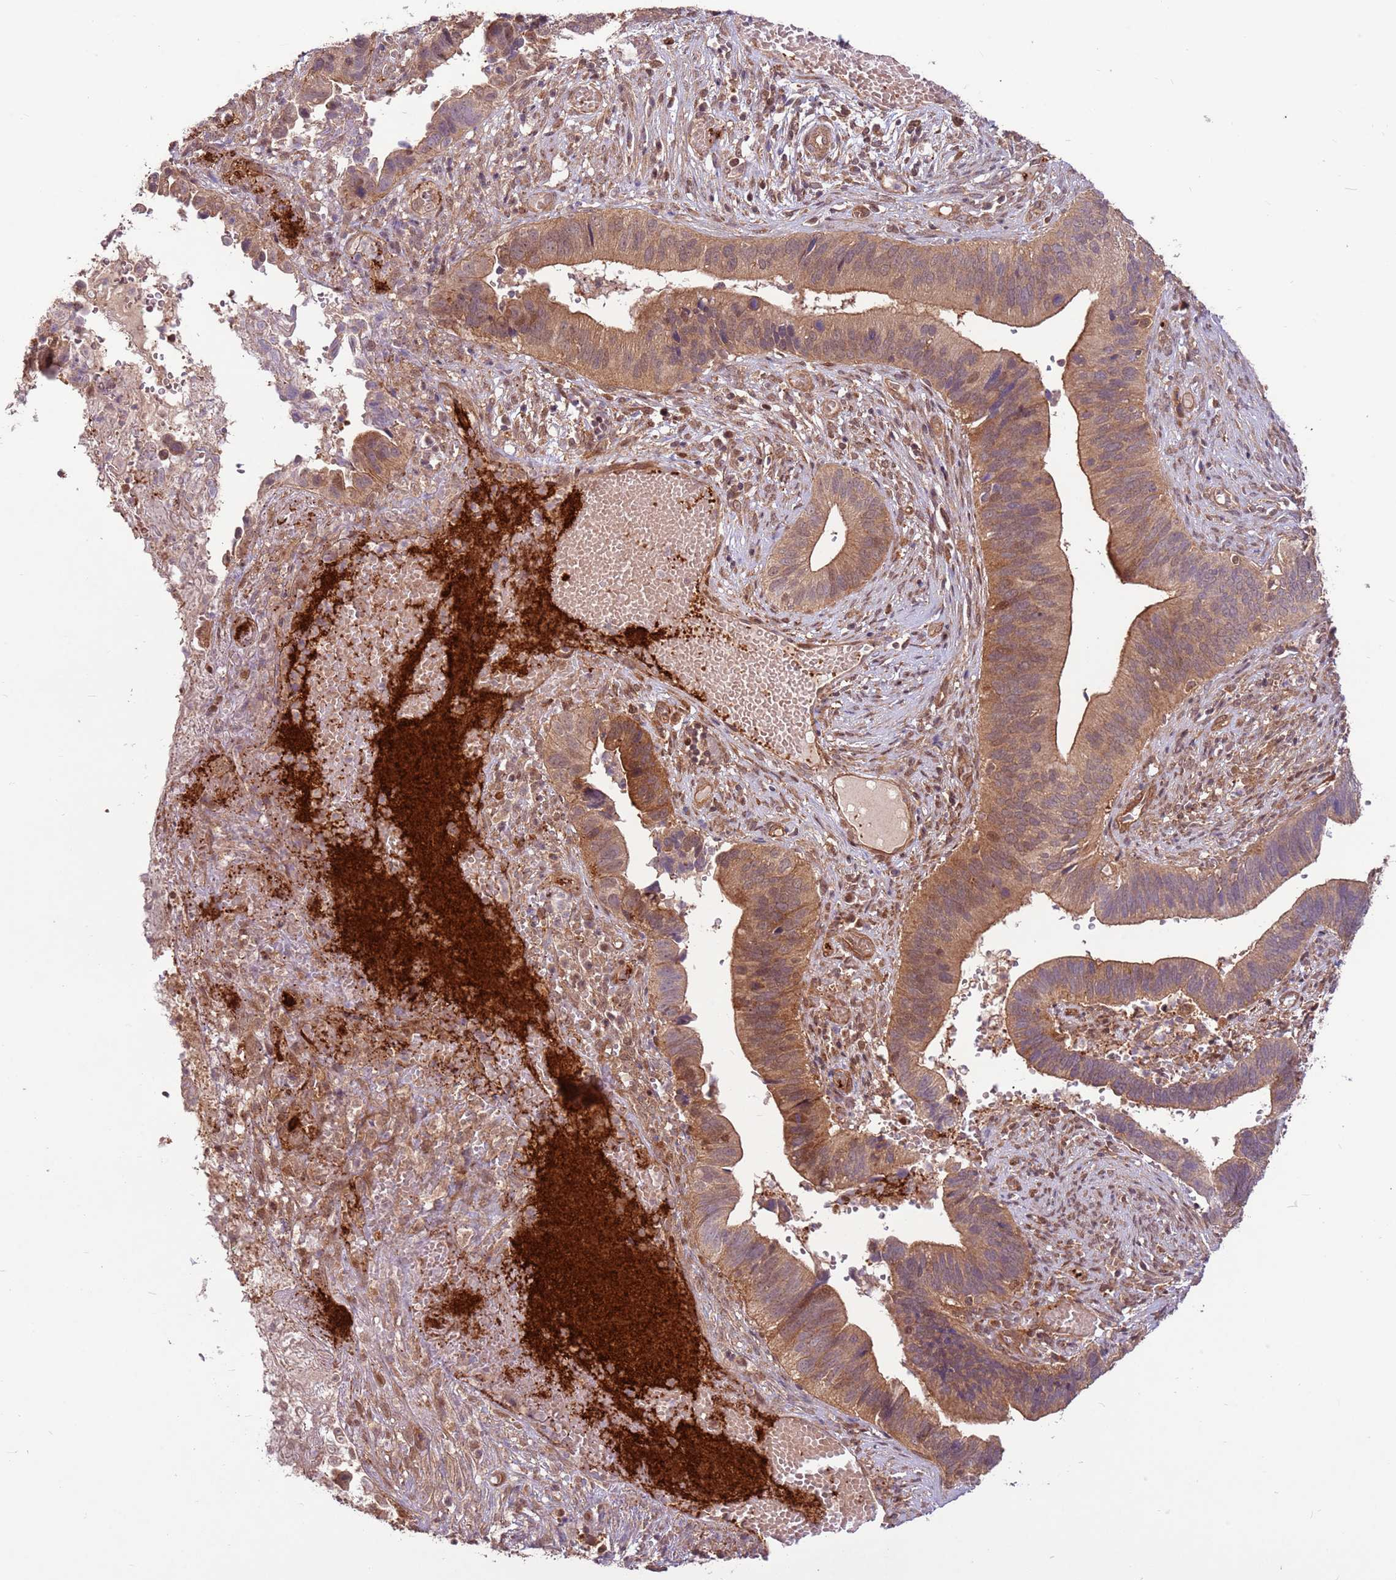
{"staining": {"intensity": "weak", "quantity": ">75%", "location": "cytoplasmic/membranous,nuclear"}, "tissue": "cervical cancer", "cell_type": "Tumor cells", "image_type": "cancer", "snomed": [{"axis": "morphology", "description": "Adenocarcinoma, NOS"}, {"axis": "topography", "description": "Cervix"}], "caption": "Protein analysis of adenocarcinoma (cervical) tissue shows weak cytoplasmic/membranous and nuclear expression in approximately >75% of tumor cells.", "gene": "CCDC112", "patient": {"sex": "female", "age": 42}}